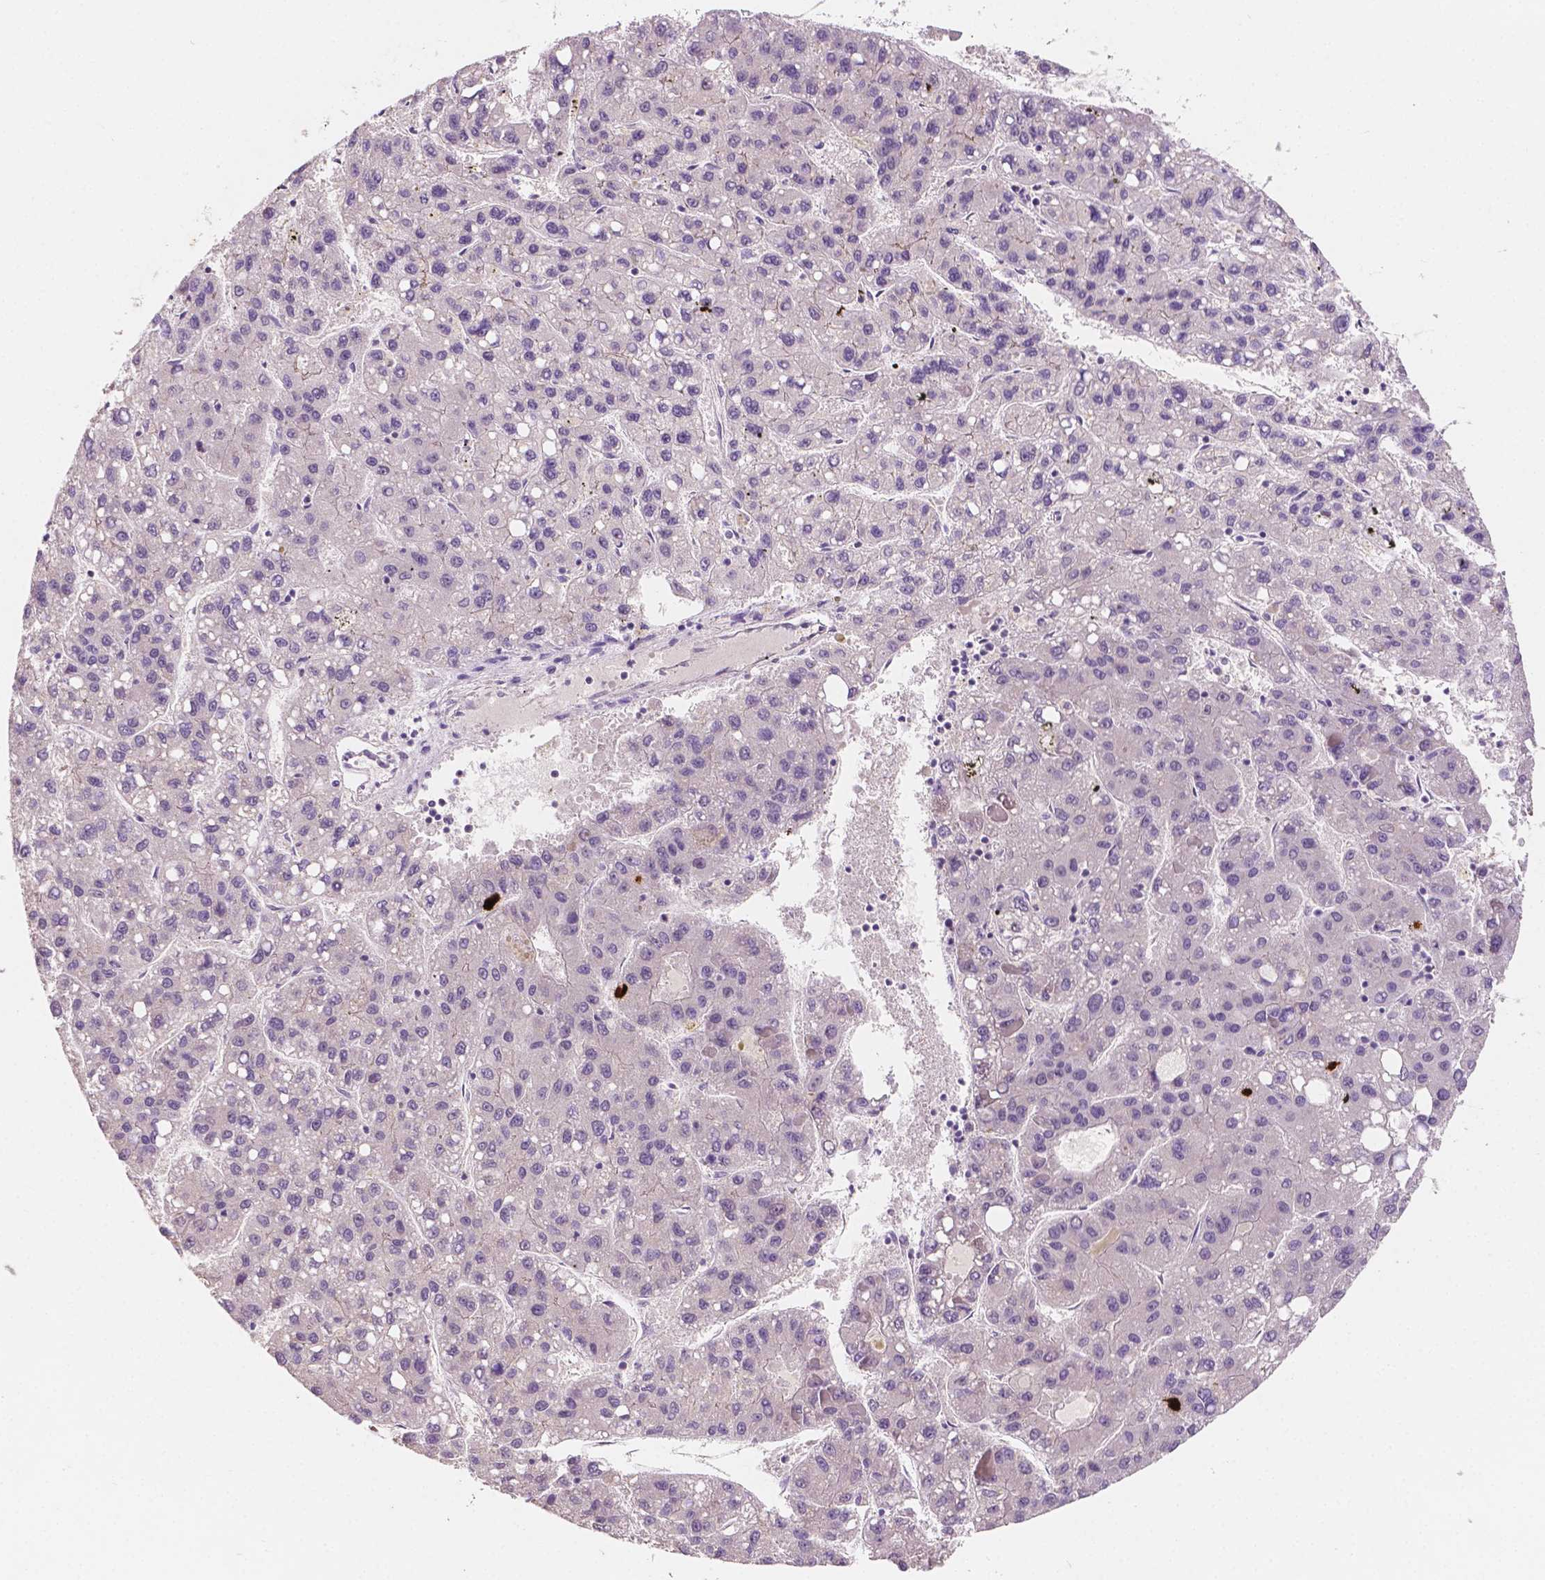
{"staining": {"intensity": "negative", "quantity": "none", "location": "none"}, "tissue": "liver cancer", "cell_type": "Tumor cells", "image_type": "cancer", "snomed": [{"axis": "morphology", "description": "Carcinoma, Hepatocellular, NOS"}, {"axis": "topography", "description": "Liver"}], "caption": "This is a micrograph of IHC staining of hepatocellular carcinoma (liver), which shows no staining in tumor cells.", "gene": "SIRT2", "patient": {"sex": "female", "age": 82}}